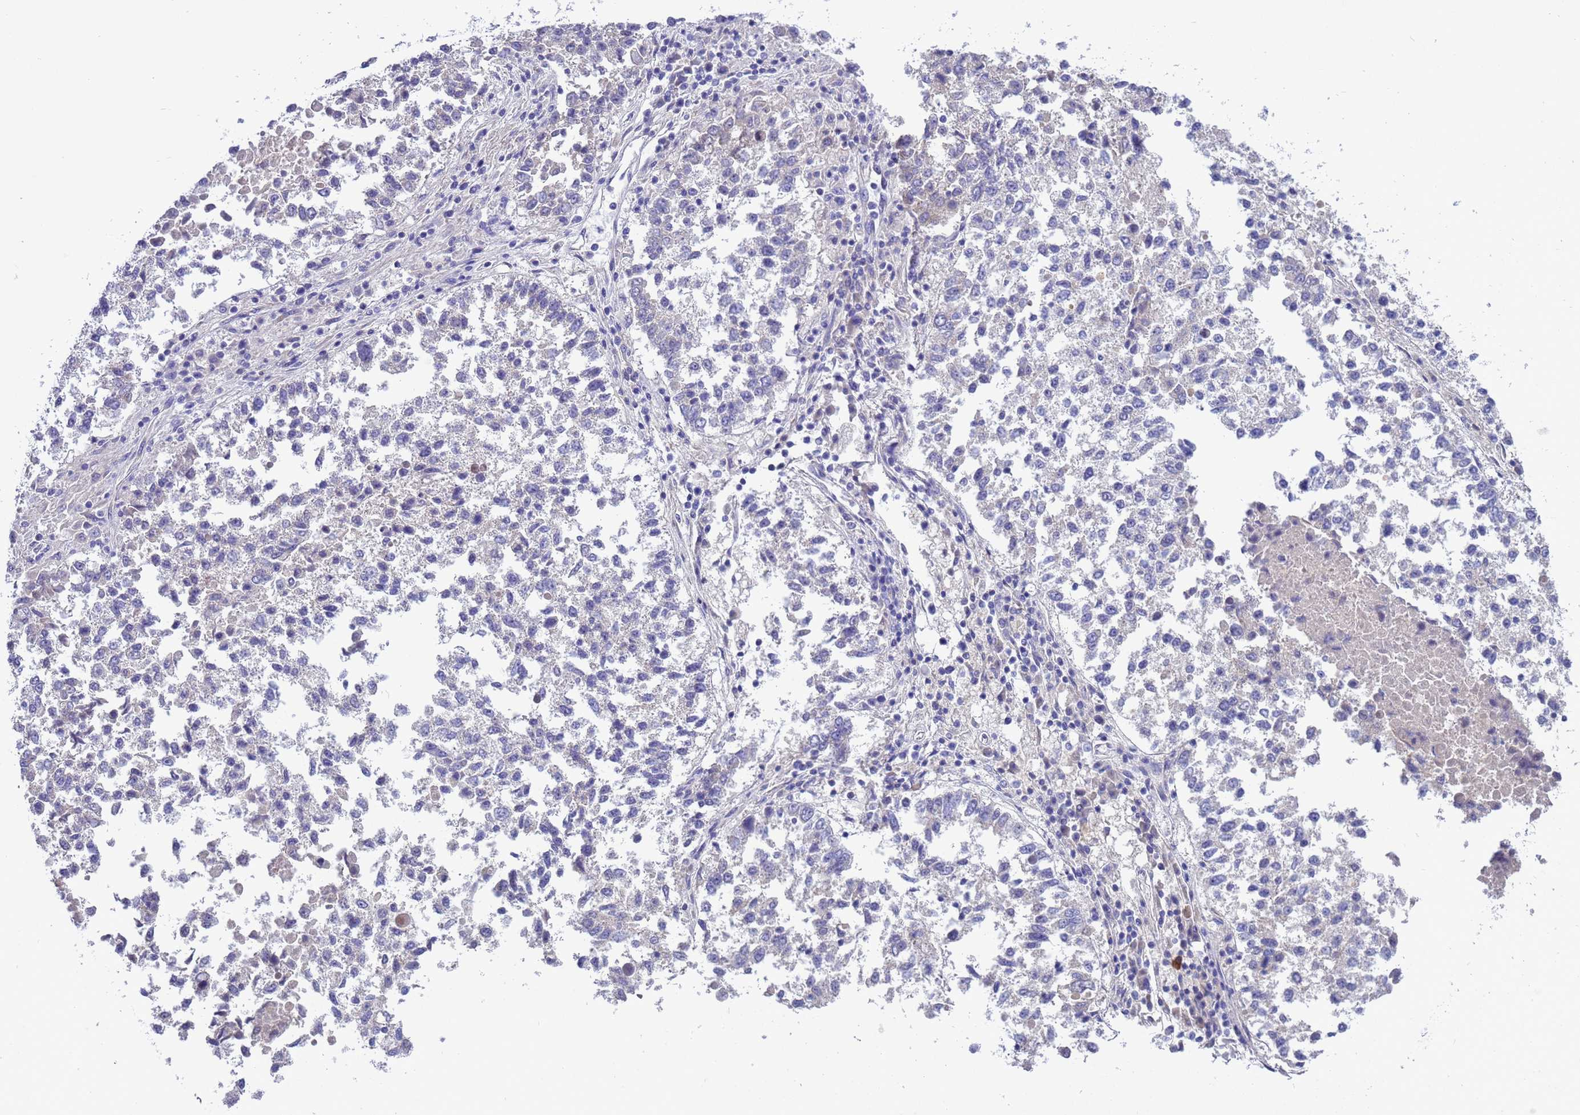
{"staining": {"intensity": "negative", "quantity": "none", "location": "none"}, "tissue": "lung cancer", "cell_type": "Tumor cells", "image_type": "cancer", "snomed": [{"axis": "morphology", "description": "Squamous cell carcinoma, NOS"}, {"axis": "topography", "description": "Lung"}], "caption": "DAB immunohistochemical staining of squamous cell carcinoma (lung) shows no significant expression in tumor cells.", "gene": "RC3H2", "patient": {"sex": "male", "age": 73}}